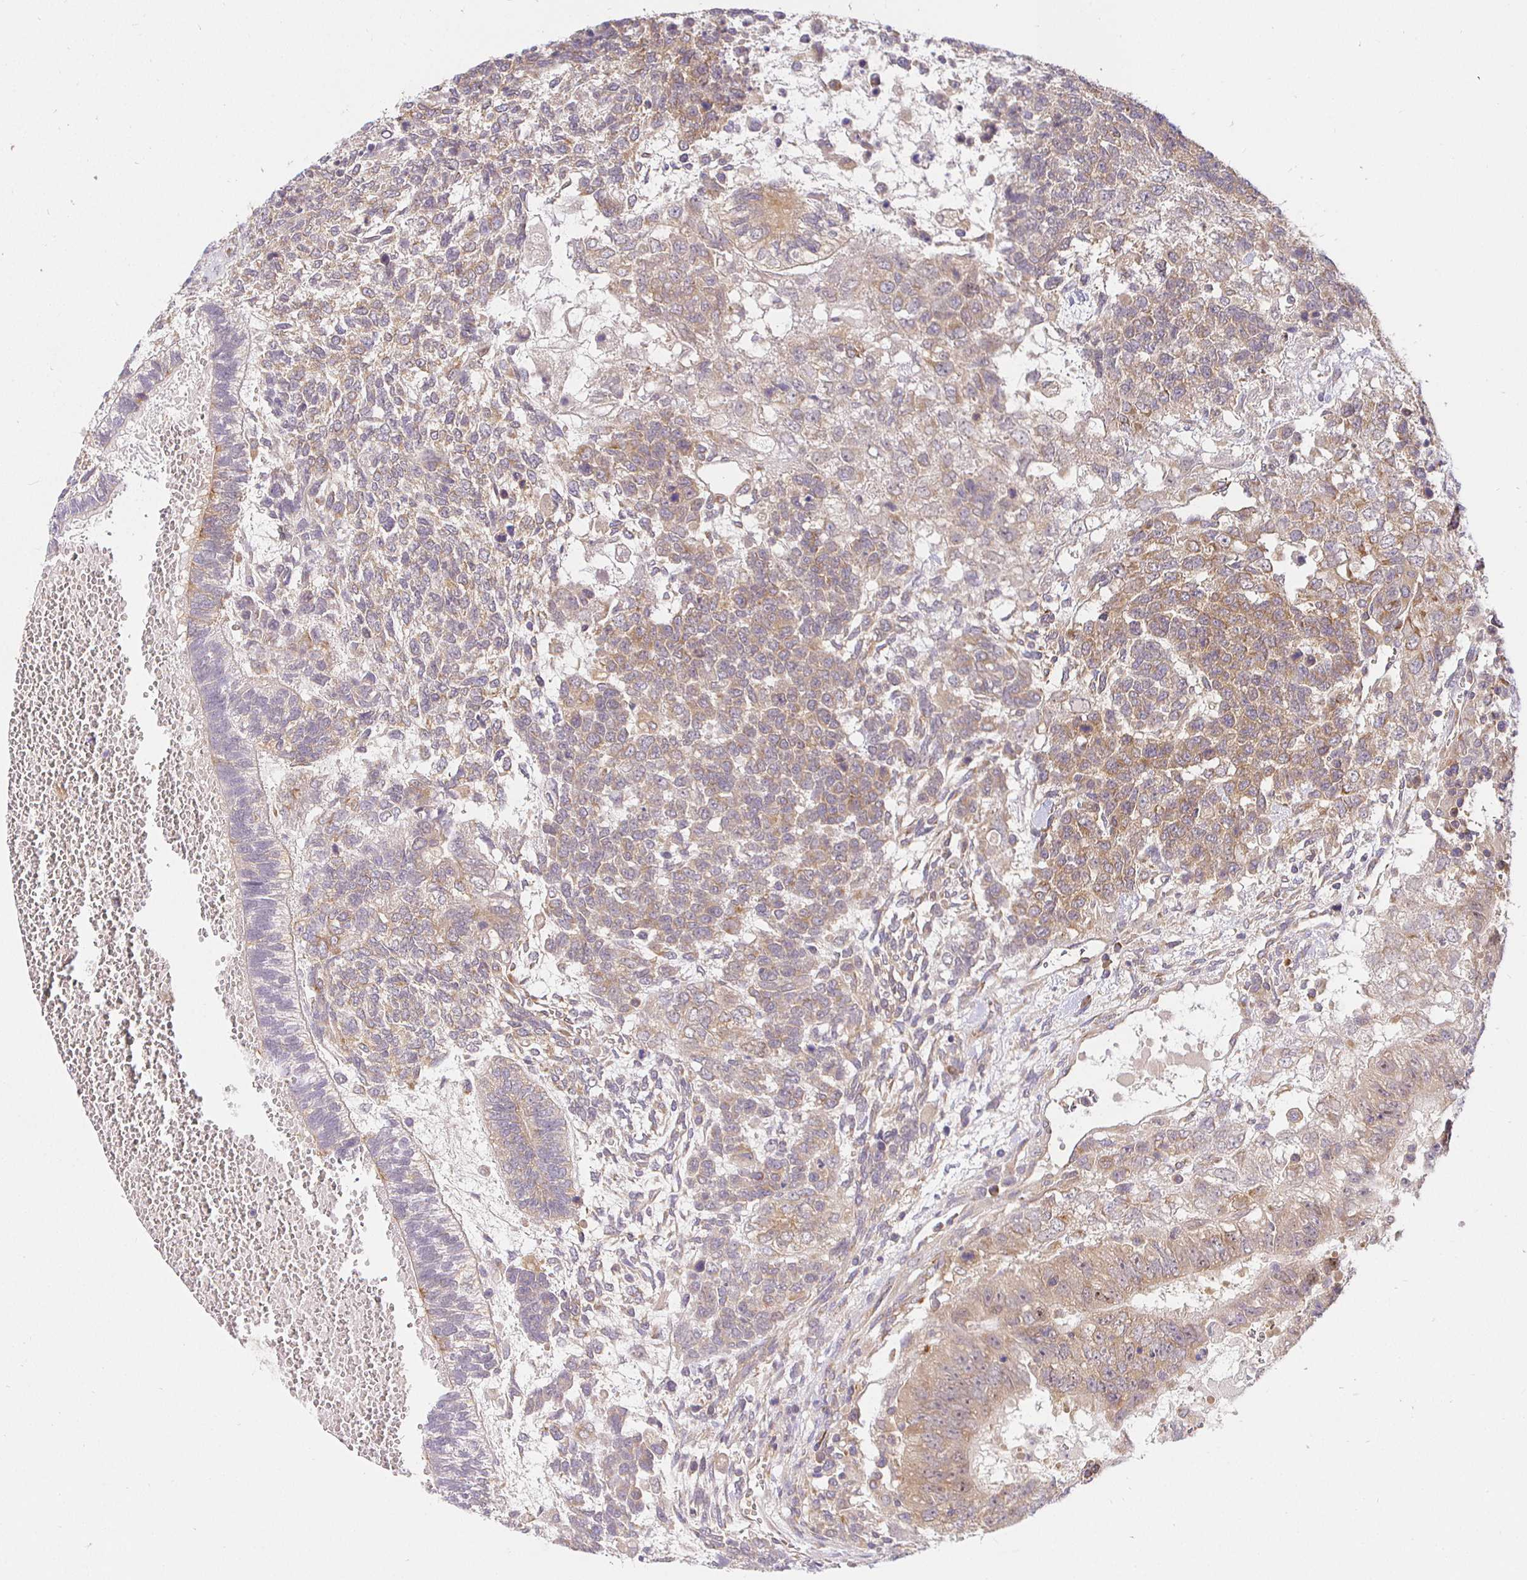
{"staining": {"intensity": "weak", "quantity": "25%-75%", "location": "cytoplasmic/membranous"}, "tissue": "testis cancer", "cell_type": "Tumor cells", "image_type": "cancer", "snomed": [{"axis": "morphology", "description": "Normal tissue, NOS"}, {"axis": "morphology", "description": "Carcinoma, Embryonal, NOS"}, {"axis": "topography", "description": "Testis"}, {"axis": "topography", "description": "Epididymis"}], "caption": "Testis cancer (embryonal carcinoma) was stained to show a protein in brown. There is low levels of weak cytoplasmic/membranous expression in approximately 25%-75% of tumor cells.", "gene": "IRAK1", "patient": {"sex": "male", "age": 23}}